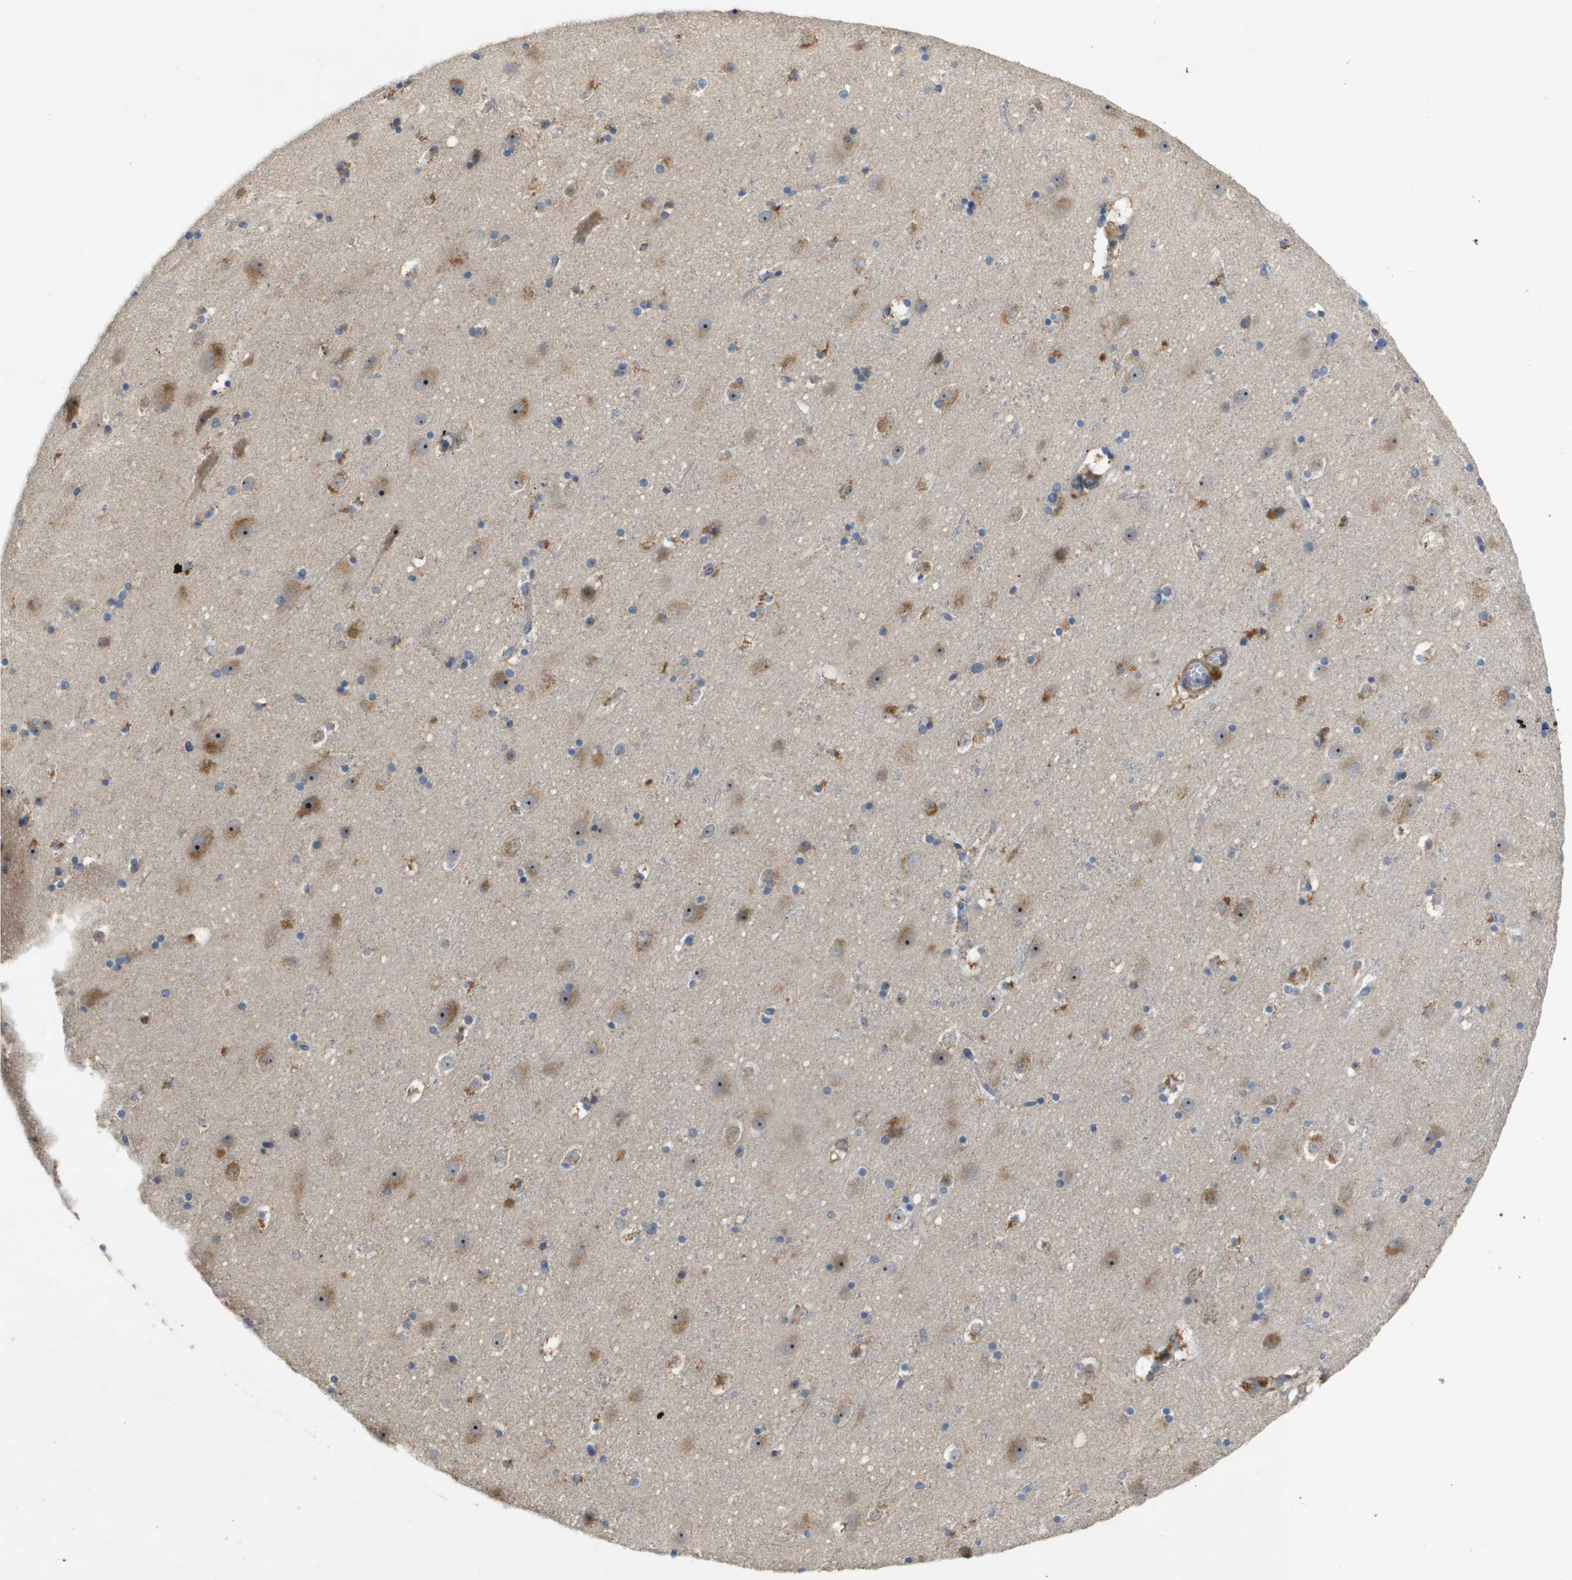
{"staining": {"intensity": "negative", "quantity": "none", "location": "none"}, "tissue": "cerebral cortex", "cell_type": "Endothelial cells", "image_type": "normal", "snomed": [{"axis": "morphology", "description": "Normal tissue, NOS"}, {"axis": "topography", "description": "Cerebral cortex"}], "caption": "Unremarkable cerebral cortex was stained to show a protein in brown. There is no significant staining in endothelial cells. The staining is performed using DAB (3,3'-diaminobenzidine) brown chromogen with nuclei counter-stained in using hematoxylin.", "gene": "B3GNT5", "patient": {"sex": "male", "age": 45}}